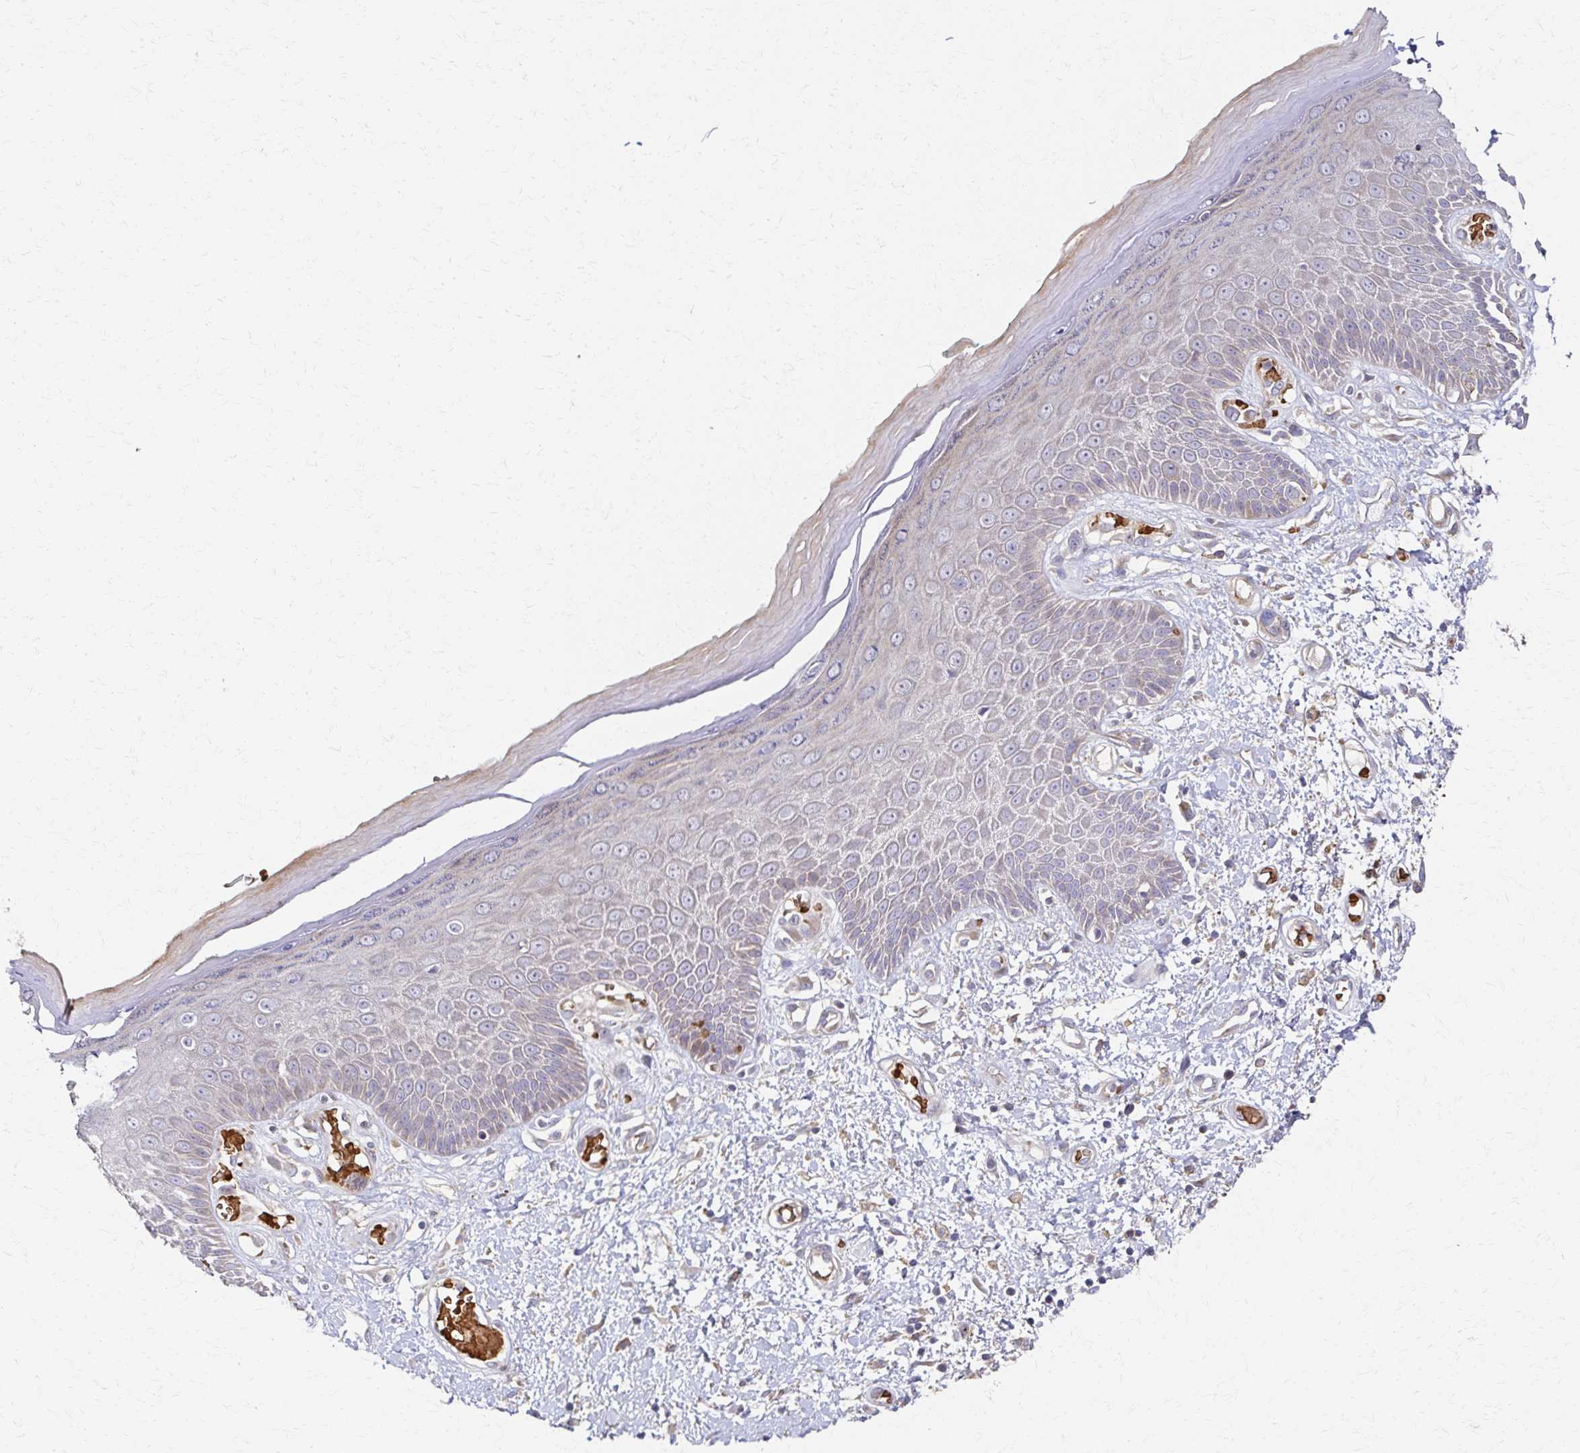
{"staining": {"intensity": "weak", "quantity": "<25%", "location": "cytoplasmic/membranous"}, "tissue": "skin", "cell_type": "Epidermal cells", "image_type": "normal", "snomed": [{"axis": "morphology", "description": "Normal tissue, NOS"}, {"axis": "topography", "description": "Anal"}, {"axis": "topography", "description": "Peripheral nerve tissue"}], "caption": "Immunohistochemistry (IHC) photomicrograph of unremarkable skin stained for a protein (brown), which demonstrates no expression in epidermal cells.", "gene": "SKA2", "patient": {"sex": "male", "age": 78}}